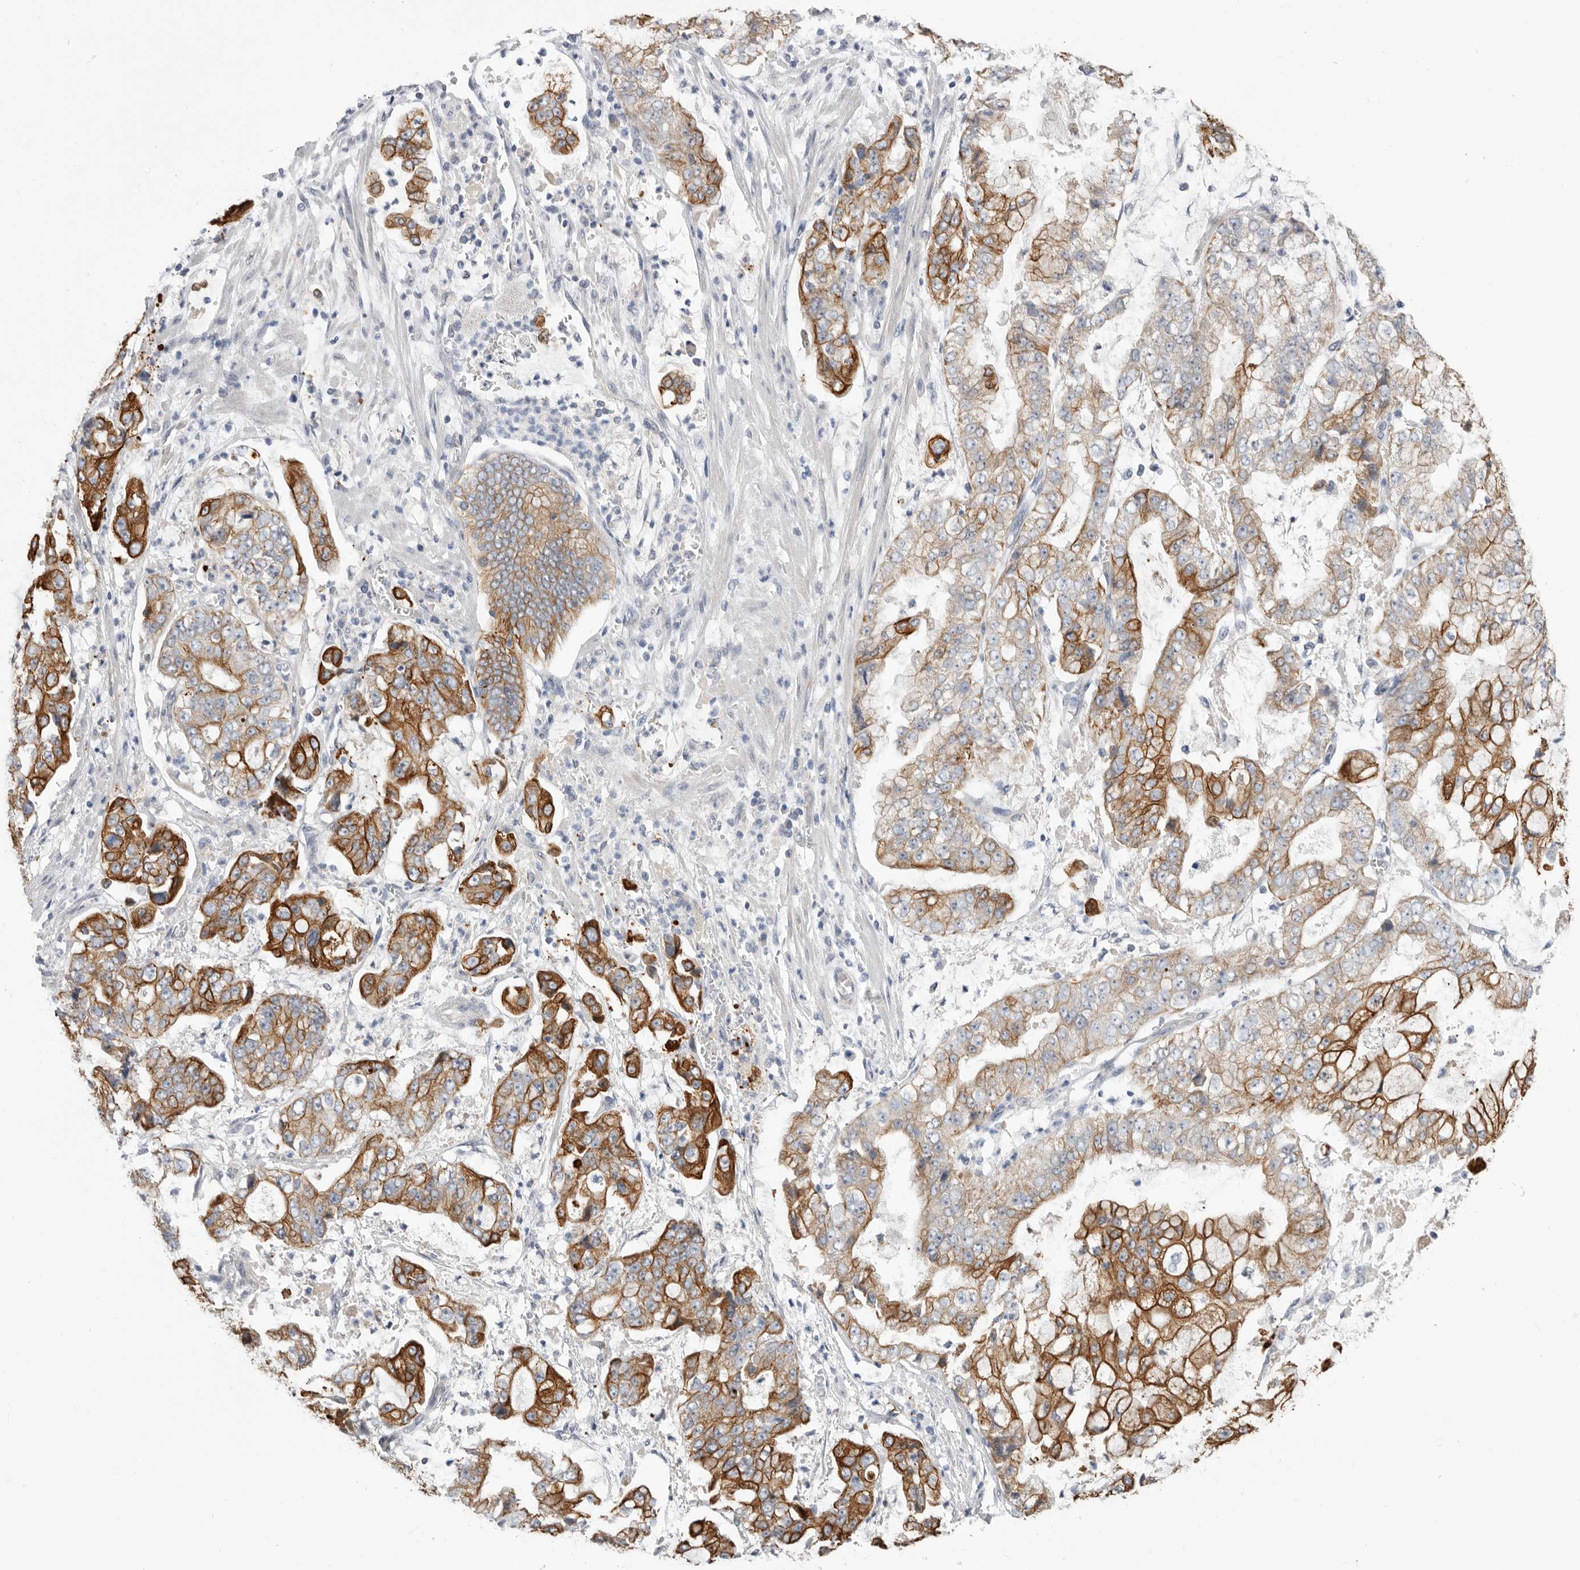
{"staining": {"intensity": "strong", "quantity": "25%-75%", "location": "cytoplasmic/membranous"}, "tissue": "stomach cancer", "cell_type": "Tumor cells", "image_type": "cancer", "snomed": [{"axis": "morphology", "description": "Adenocarcinoma, NOS"}, {"axis": "topography", "description": "Stomach"}], "caption": "Immunohistochemistry photomicrograph of stomach adenocarcinoma stained for a protein (brown), which displays high levels of strong cytoplasmic/membranous staining in approximately 25%-75% of tumor cells.", "gene": "MTFR1L", "patient": {"sex": "male", "age": 76}}